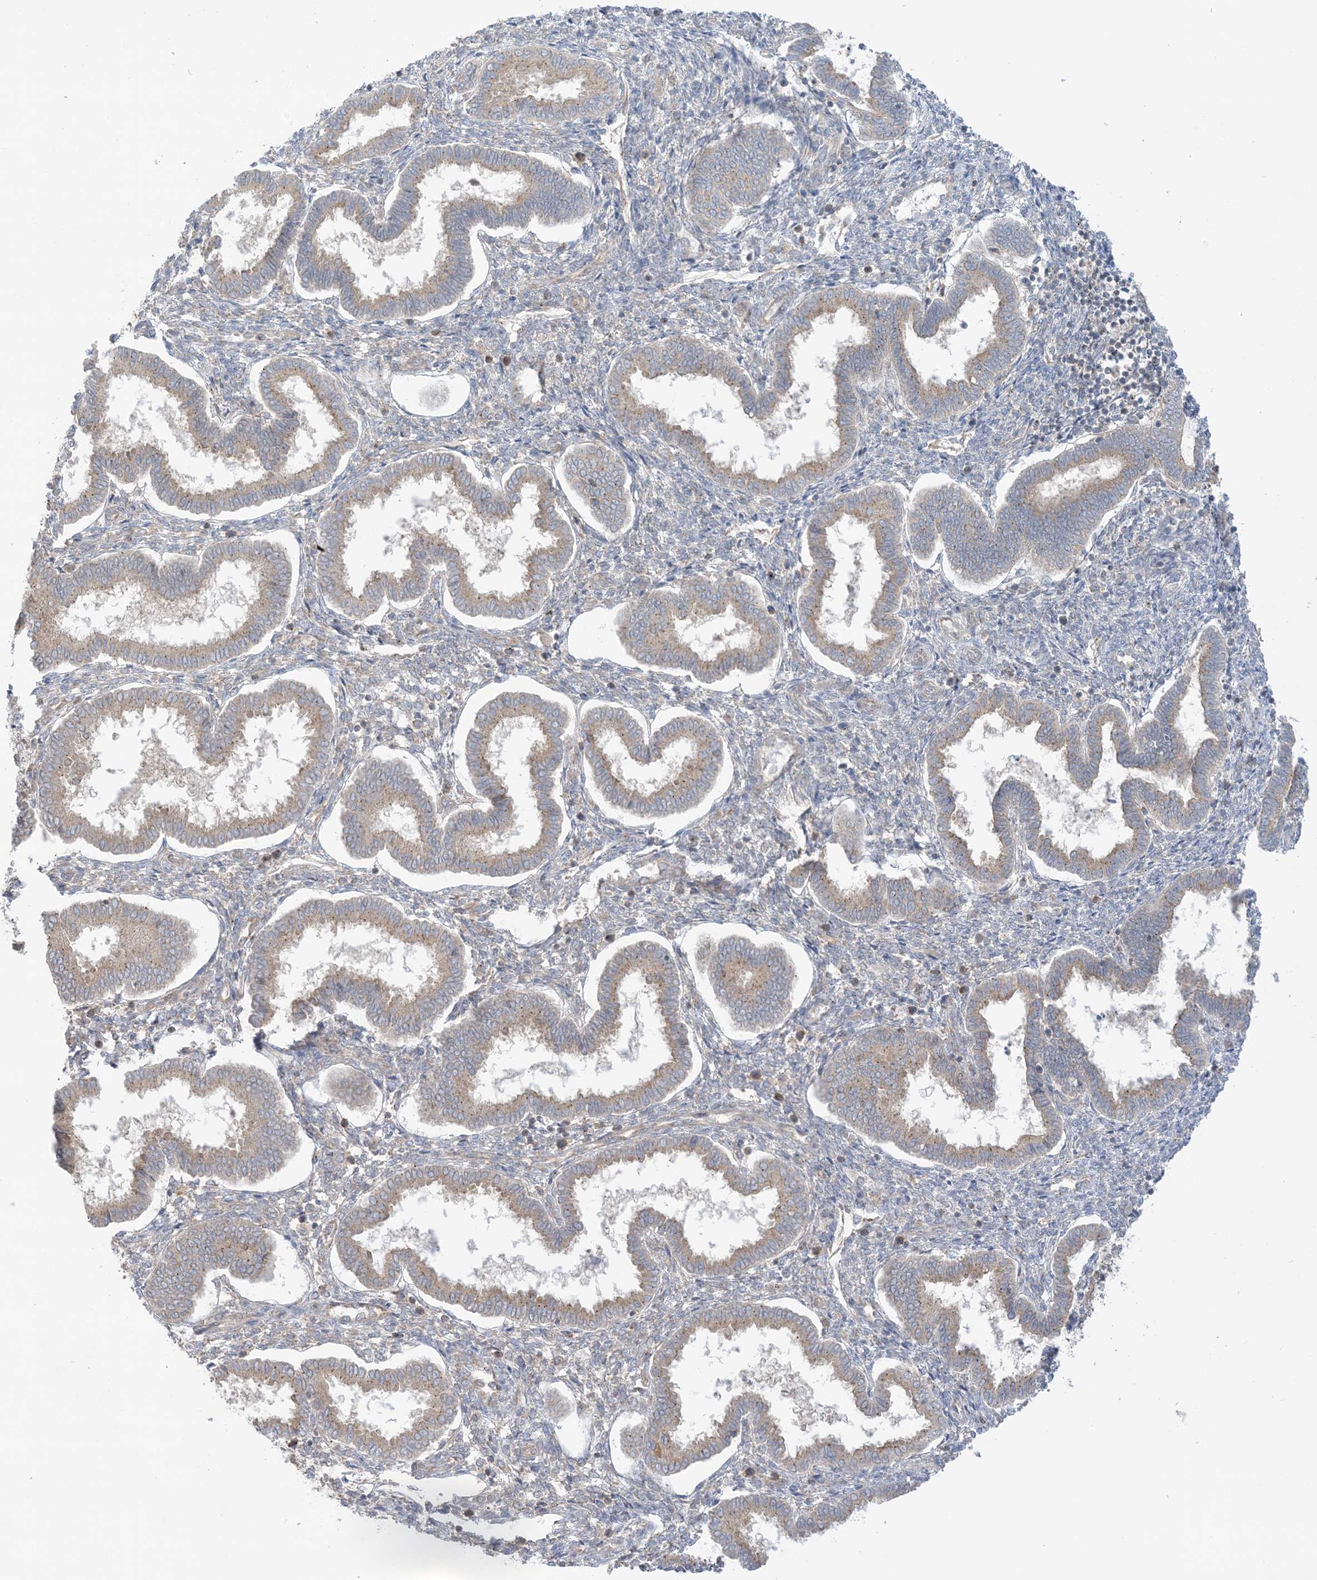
{"staining": {"intensity": "weak", "quantity": "<25%", "location": "cytoplasmic/membranous"}, "tissue": "endometrium", "cell_type": "Cells in endometrial stroma", "image_type": "normal", "snomed": [{"axis": "morphology", "description": "Normal tissue, NOS"}, {"axis": "topography", "description": "Endometrium"}], "caption": "Photomicrograph shows no protein positivity in cells in endometrial stroma of benign endometrium.", "gene": "RPP40", "patient": {"sex": "female", "age": 24}}